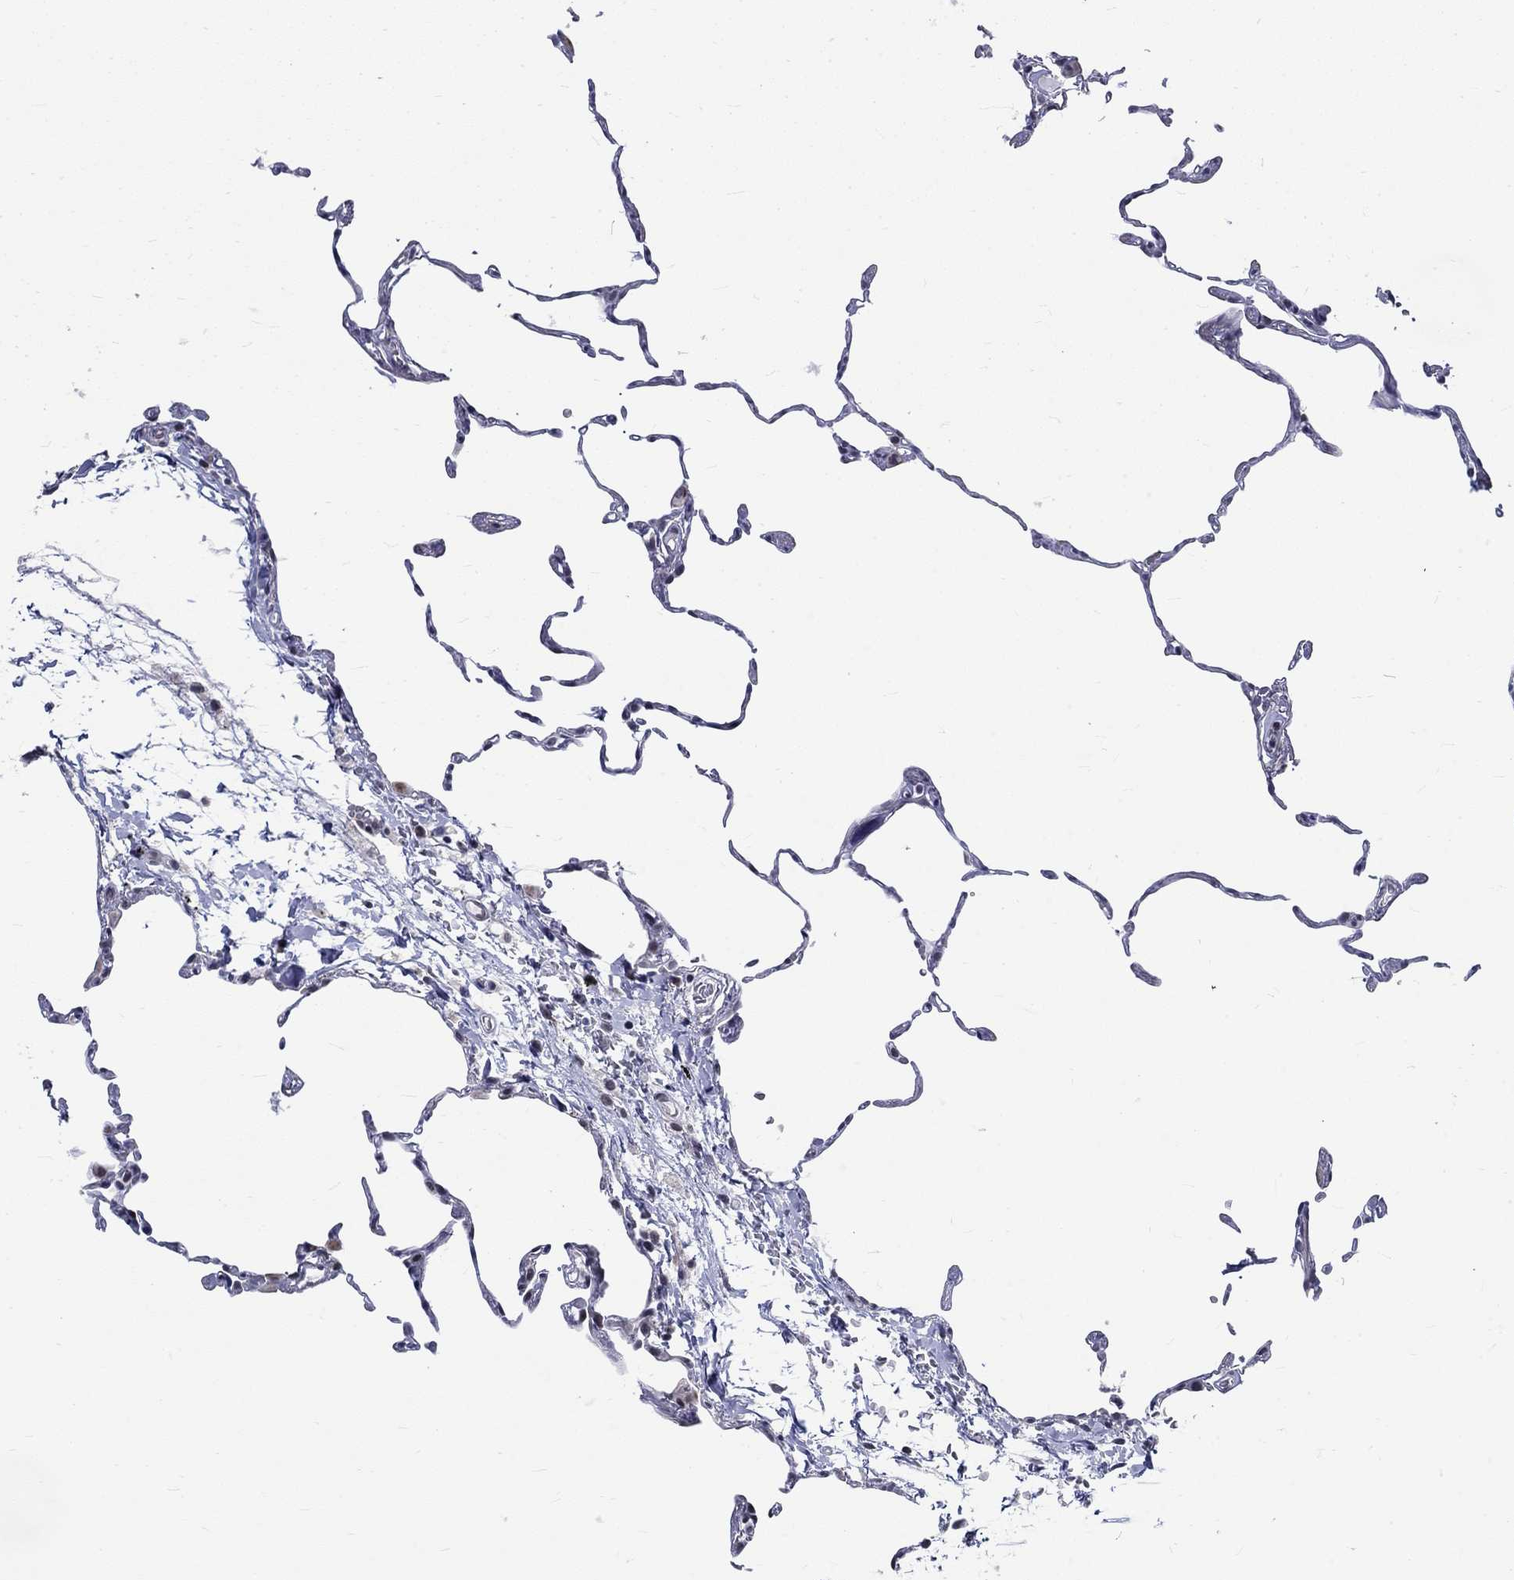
{"staining": {"intensity": "negative", "quantity": "none", "location": "none"}, "tissue": "lung", "cell_type": "Alveolar cells", "image_type": "normal", "snomed": [{"axis": "morphology", "description": "Normal tissue, NOS"}, {"axis": "topography", "description": "Lung"}], "caption": "Alveolar cells are negative for protein expression in normal human lung. (DAB IHC, high magnification).", "gene": "ST6GALNAC1", "patient": {"sex": "female", "age": 57}}